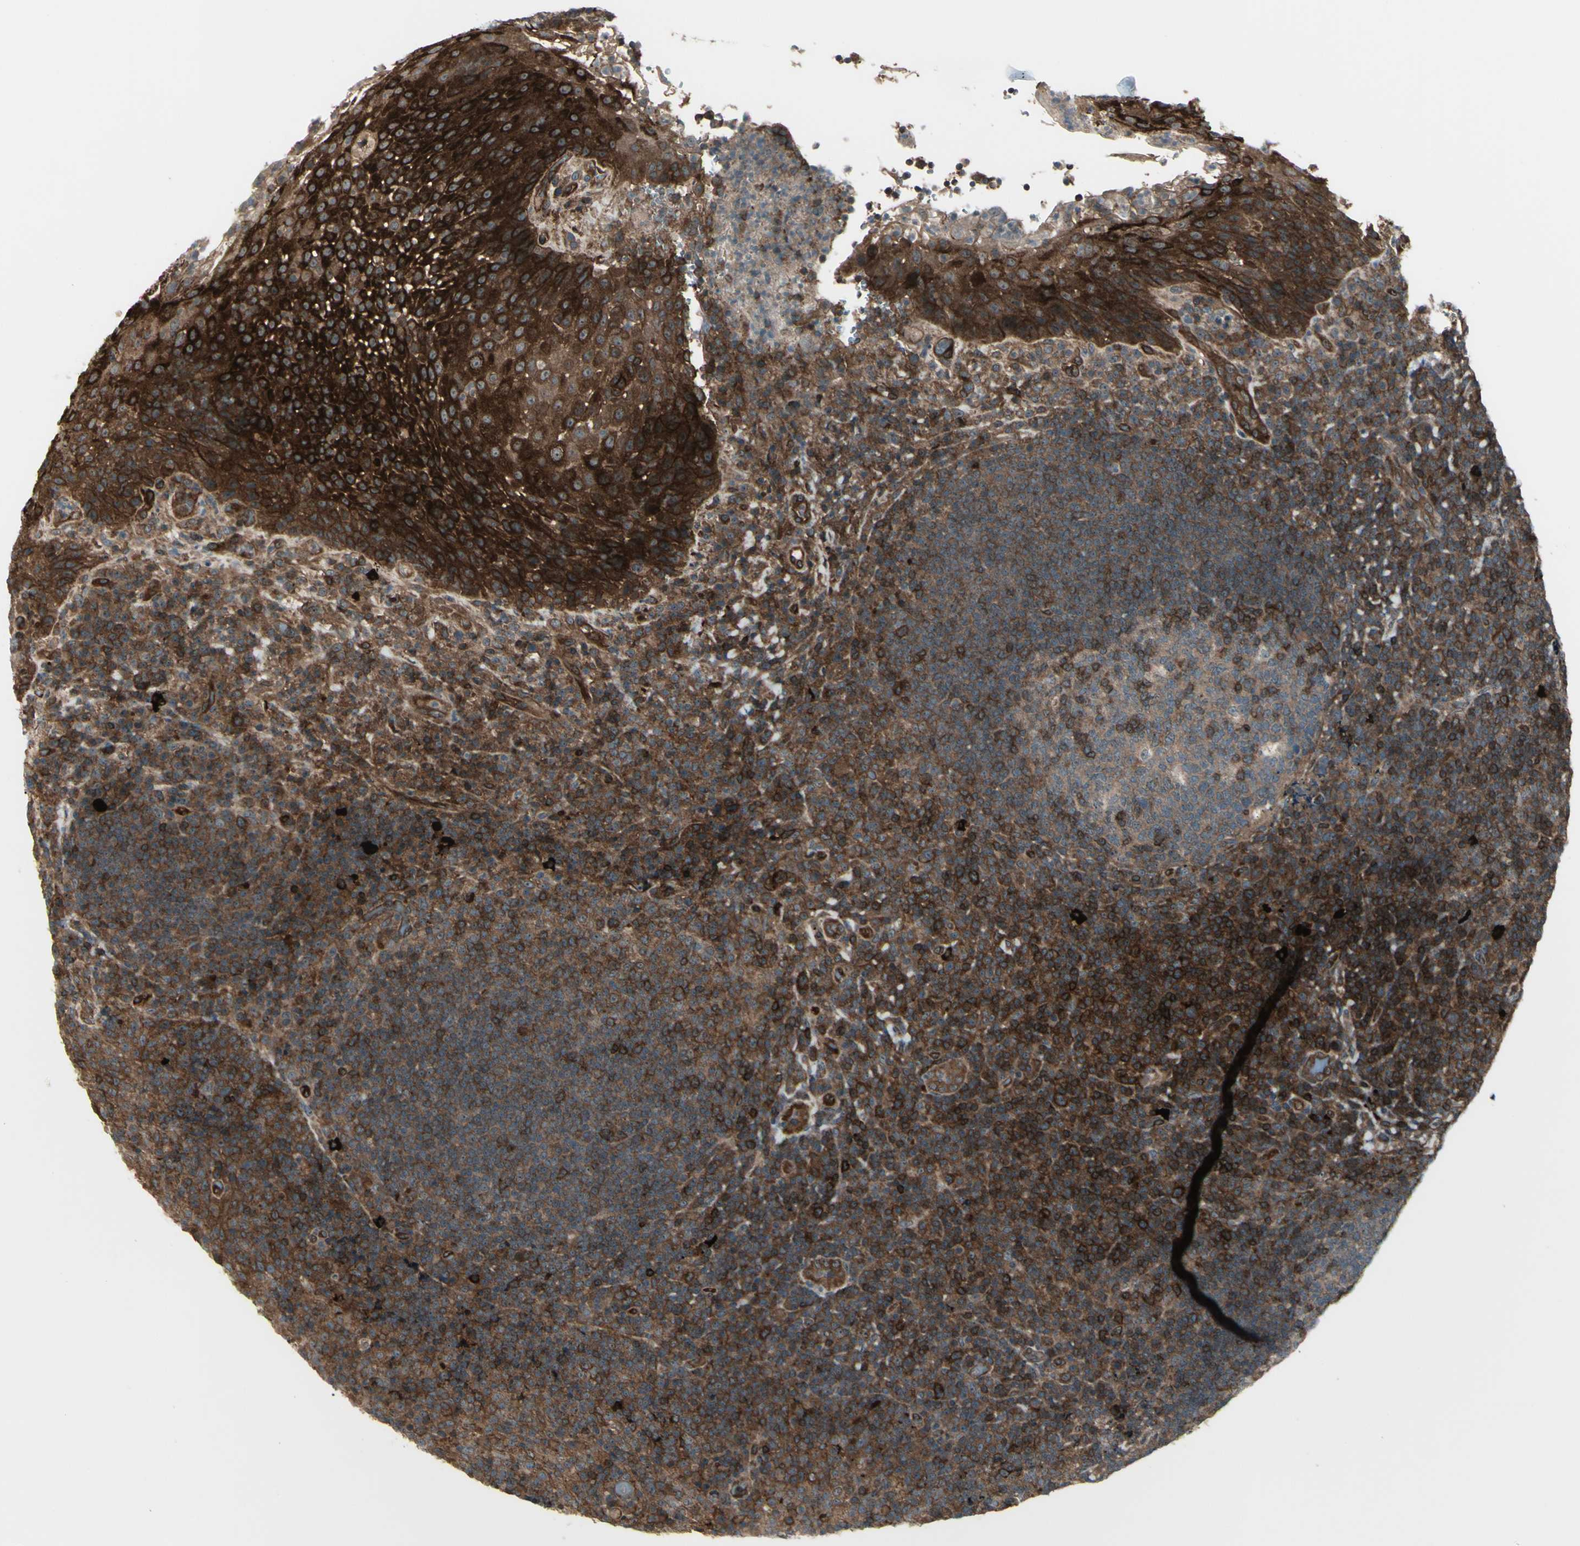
{"staining": {"intensity": "strong", "quantity": ">75%", "location": "cytoplasmic/membranous"}, "tissue": "lymphoma", "cell_type": "Tumor cells", "image_type": "cancer", "snomed": [{"axis": "morphology", "description": "Malignant lymphoma, non-Hodgkin's type, High grade"}, {"axis": "topography", "description": "Tonsil"}], "caption": "Lymphoma was stained to show a protein in brown. There is high levels of strong cytoplasmic/membranous expression in approximately >75% of tumor cells.", "gene": "FXYD5", "patient": {"sex": "female", "age": 36}}